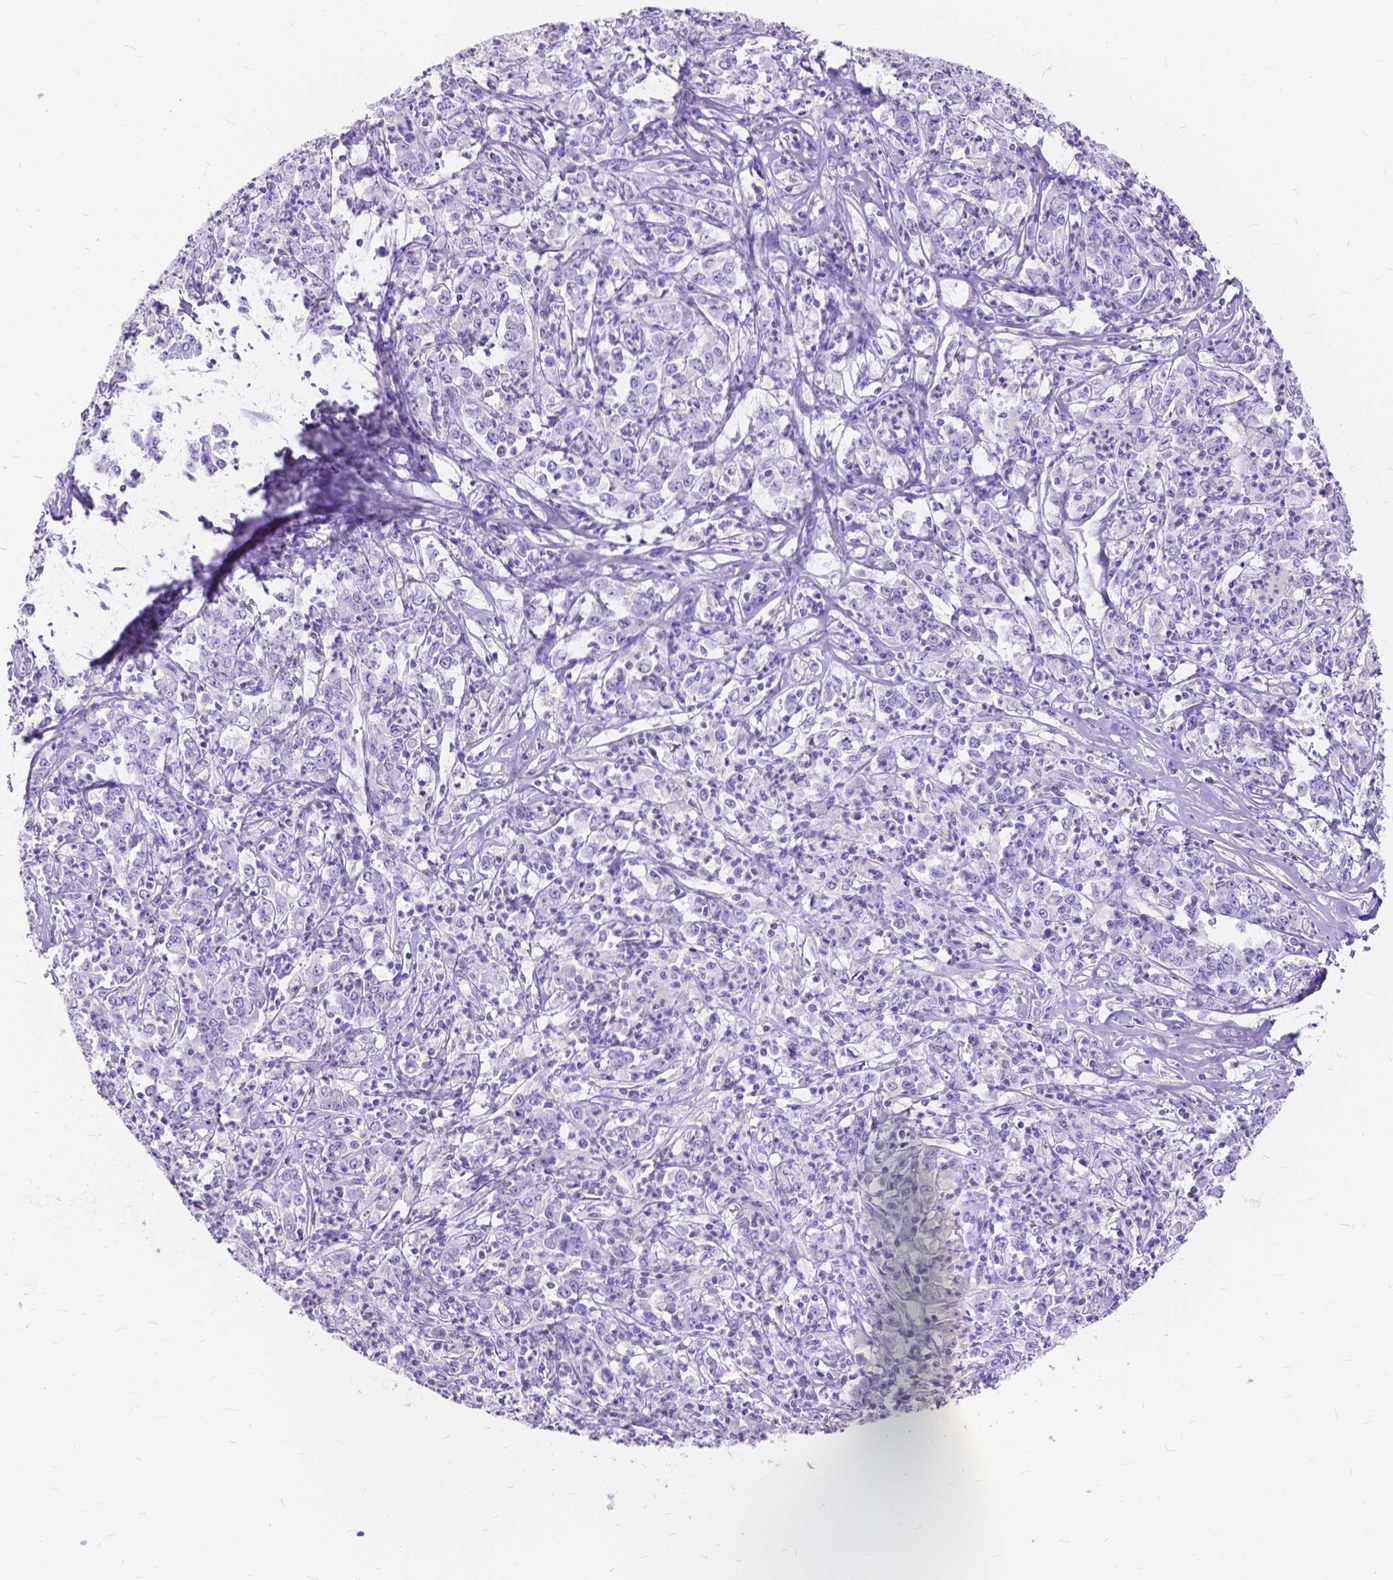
{"staining": {"intensity": "negative", "quantity": "none", "location": "none"}, "tissue": "stomach cancer", "cell_type": "Tumor cells", "image_type": "cancer", "snomed": [{"axis": "morphology", "description": "Adenocarcinoma, NOS"}, {"axis": "topography", "description": "Stomach, lower"}], "caption": "Tumor cells show no significant protein staining in stomach cancer. (DAB (3,3'-diaminobenzidine) immunohistochemistry (IHC), high magnification).", "gene": "FOXL2", "patient": {"sex": "female", "age": 71}}